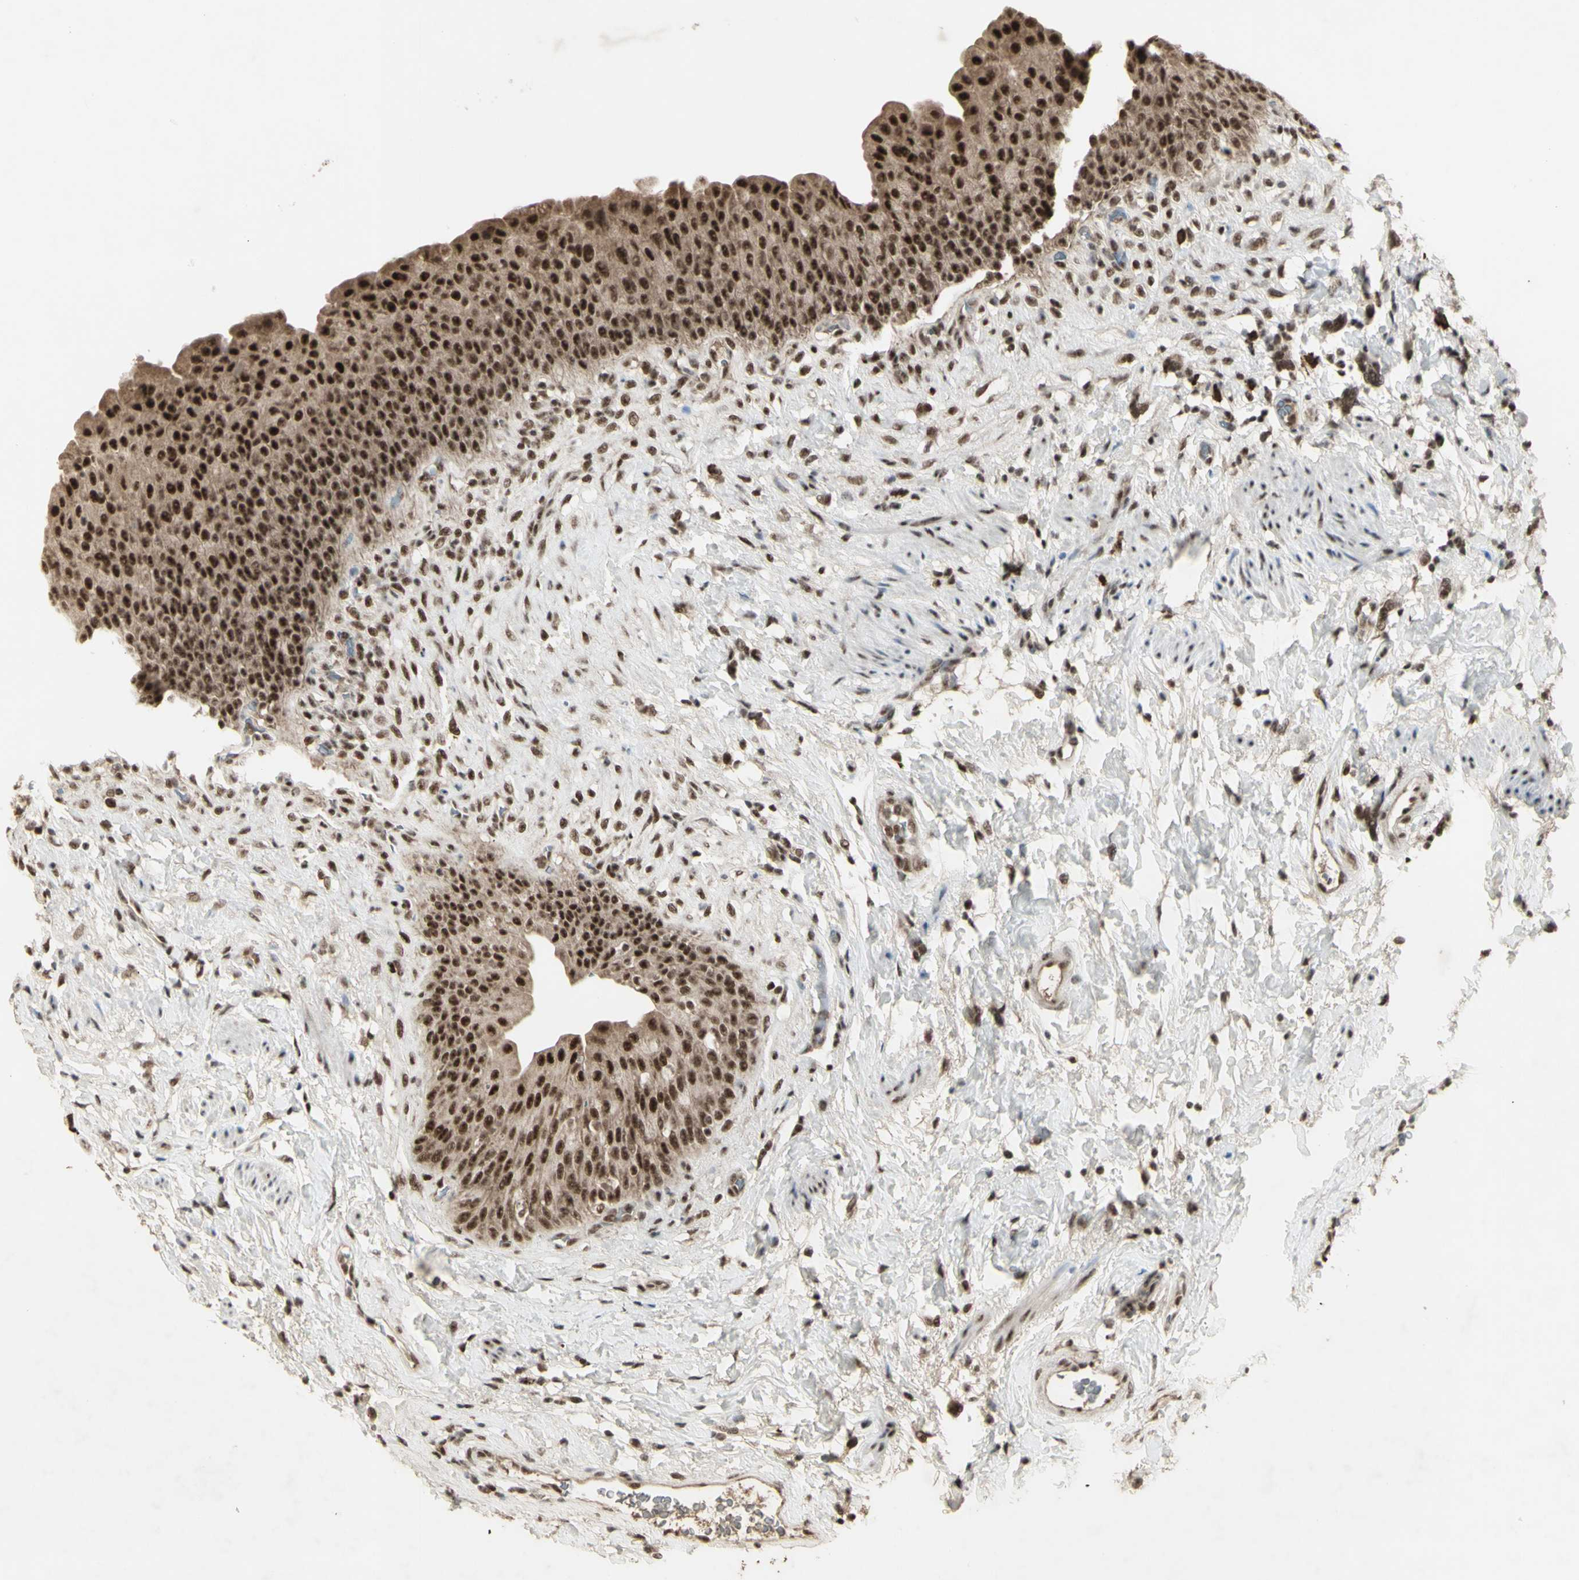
{"staining": {"intensity": "strong", "quantity": ">75%", "location": "nuclear"}, "tissue": "urinary bladder", "cell_type": "Urothelial cells", "image_type": "normal", "snomed": [{"axis": "morphology", "description": "Normal tissue, NOS"}, {"axis": "topography", "description": "Urinary bladder"}], "caption": "Protein analysis of benign urinary bladder shows strong nuclear positivity in about >75% of urothelial cells.", "gene": "CCNT1", "patient": {"sex": "female", "age": 79}}